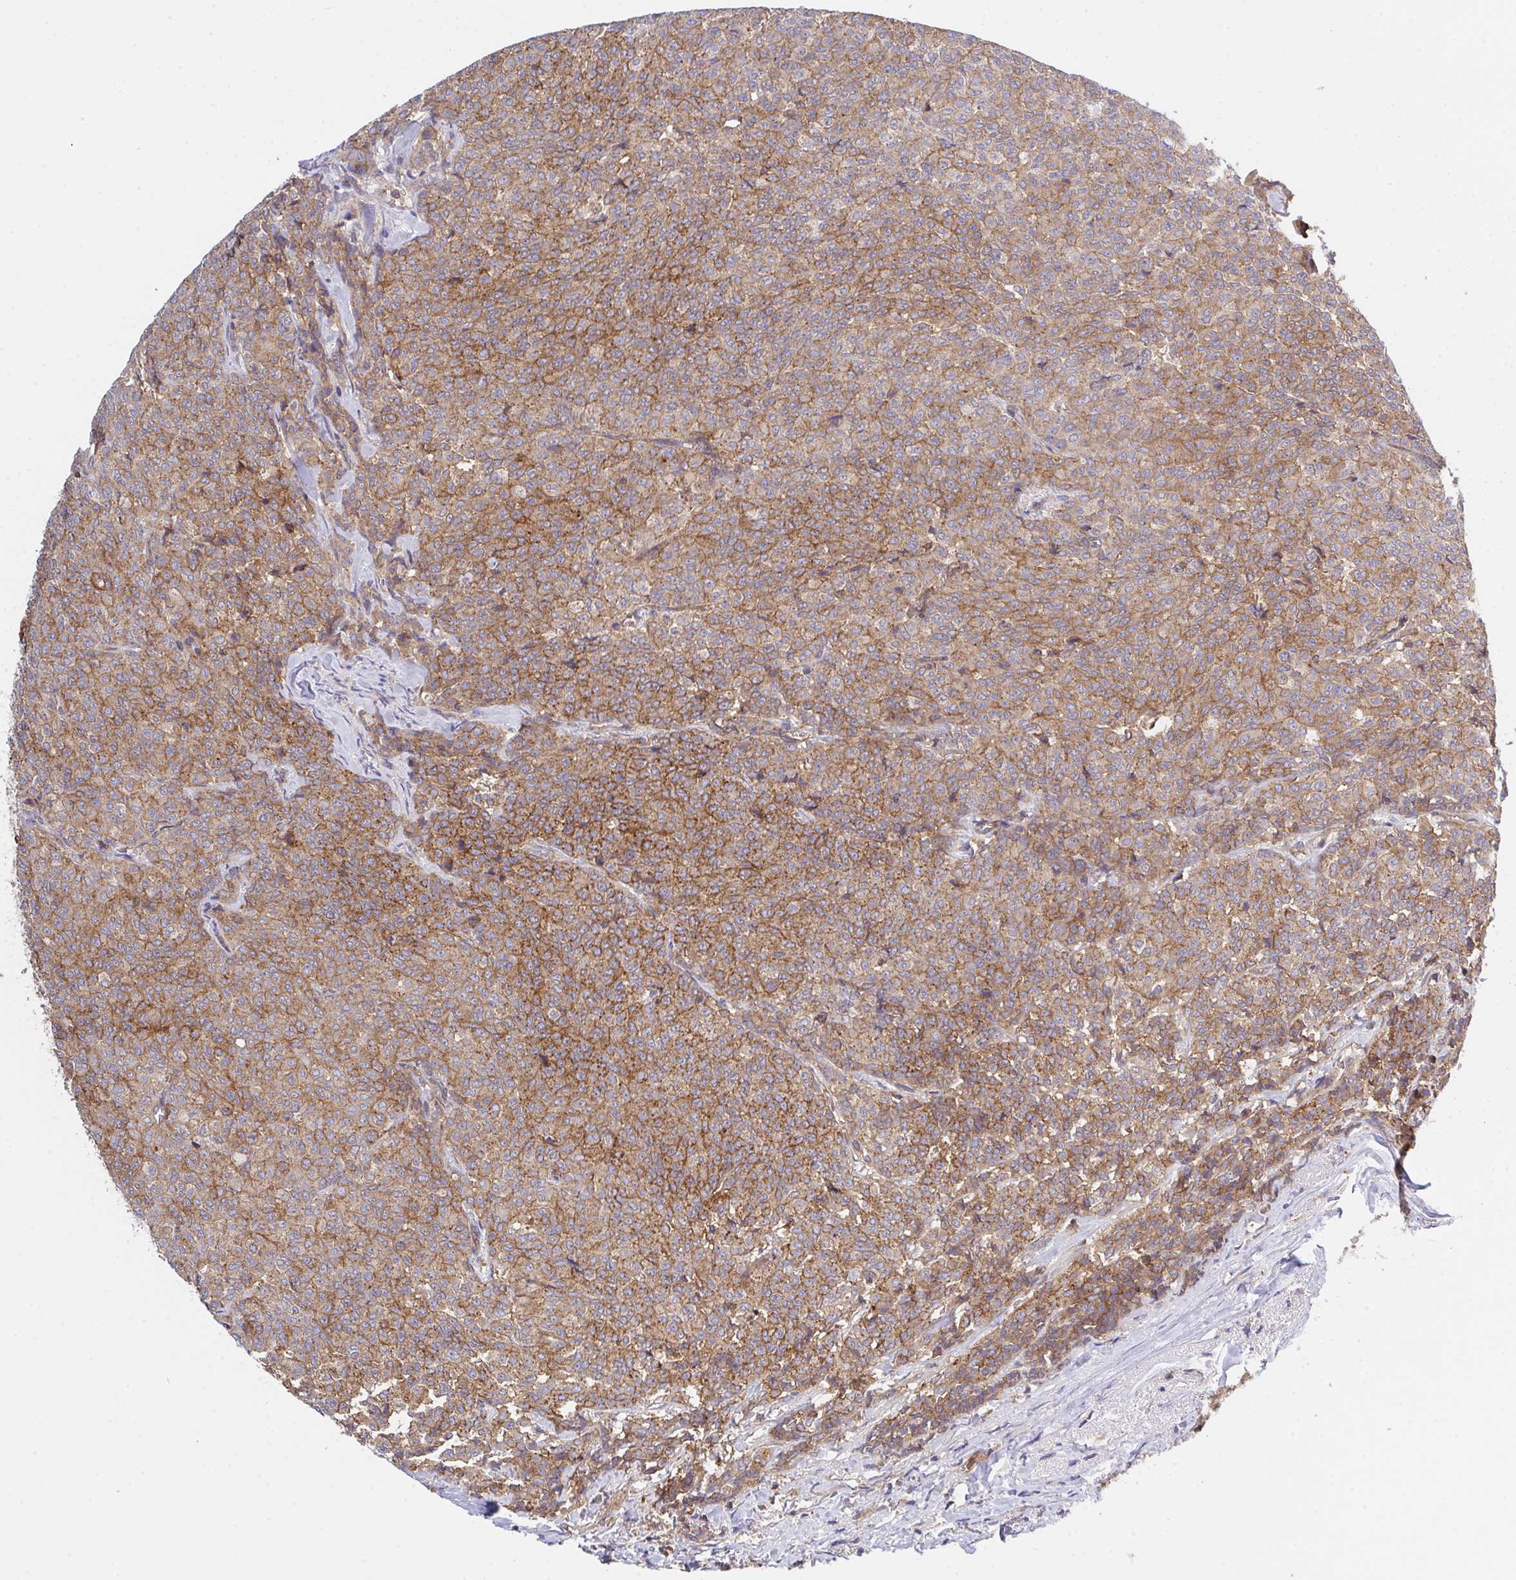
{"staining": {"intensity": "moderate", "quantity": ">75%", "location": "cytoplasmic/membranous"}, "tissue": "breast cancer", "cell_type": "Tumor cells", "image_type": "cancer", "snomed": [{"axis": "morphology", "description": "Duct carcinoma"}, {"axis": "topography", "description": "Breast"}], "caption": "Immunohistochemical staining of breast cancer (infiltrating ductal carcinoma) displays medium levels of moderate cytoplasmic/membranous positivity in approximately >75% of tumor cells. The staining was performed using DAB to visualize the protein expression in brown, while the nuclei were stained in blue with hematoxylin (Magnification: 20x).", "gene": "C4orf36", "patient": {"sex": "female", "age": 91}}